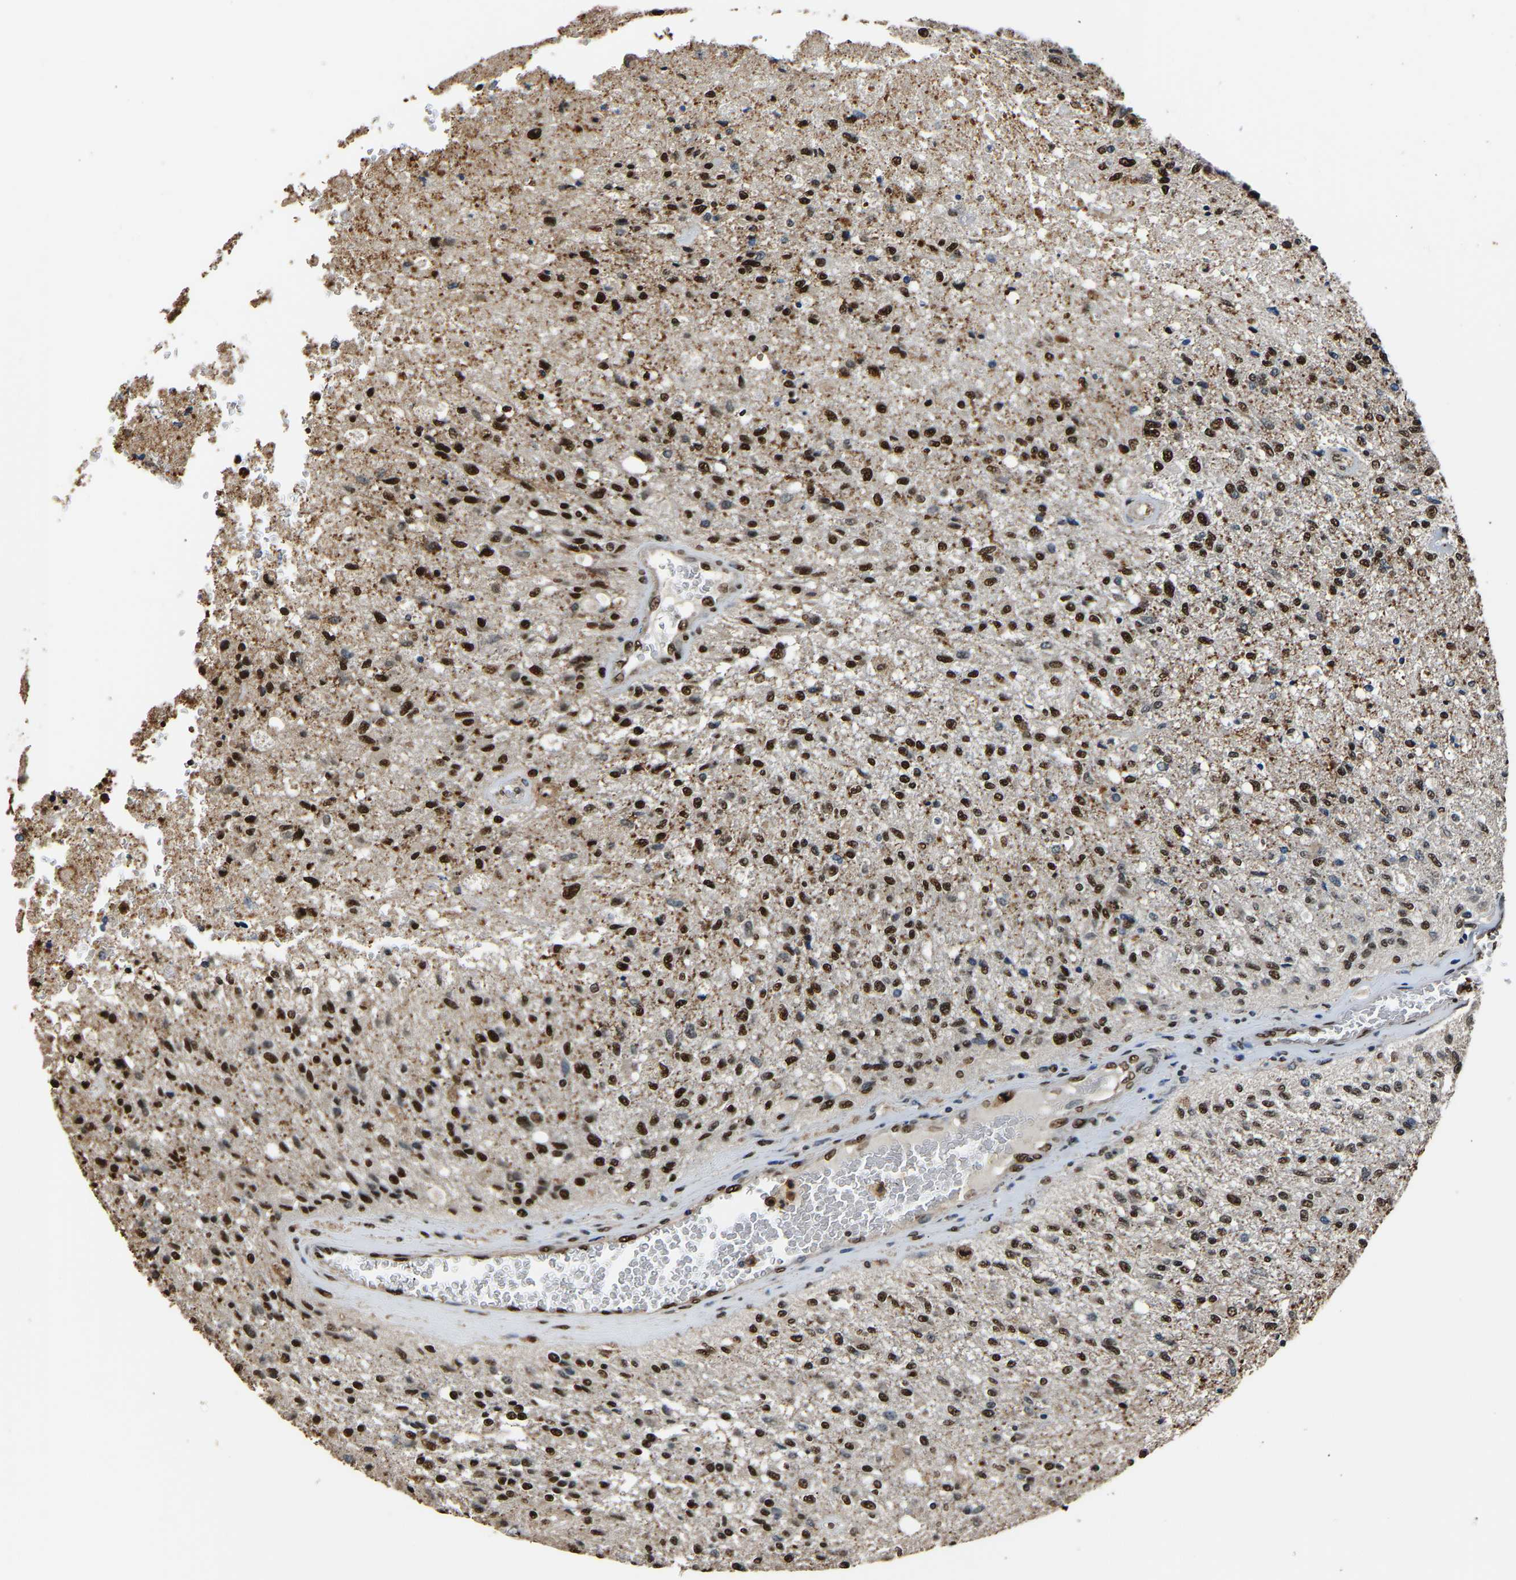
{"staining": {"intensity": "strong", "quantity": ">75%", "location": "nuclear"}, "tissue": "glioma", "cell_type": "Tumor cells", "image_type": "cancer", "snomed": [{"axis": "morphology", "description": "Normal tissue, NOS"}, {"axis": "morphology", "description": "Glioma, malignant, High grade"}, {"axis": "topography", "description": "Cerebral cortex"}], "caption": "The photomicrograph exhibits immunohistochemical staining of malignant high-grade glioma. There is strong nuclear staining is seen in approximately >75% of tumor cells. Ihc stains the protein in brown and the nuclei are stained blue.", "gene": "SAFB", "patient": {"sex": "male", "age": 77}}